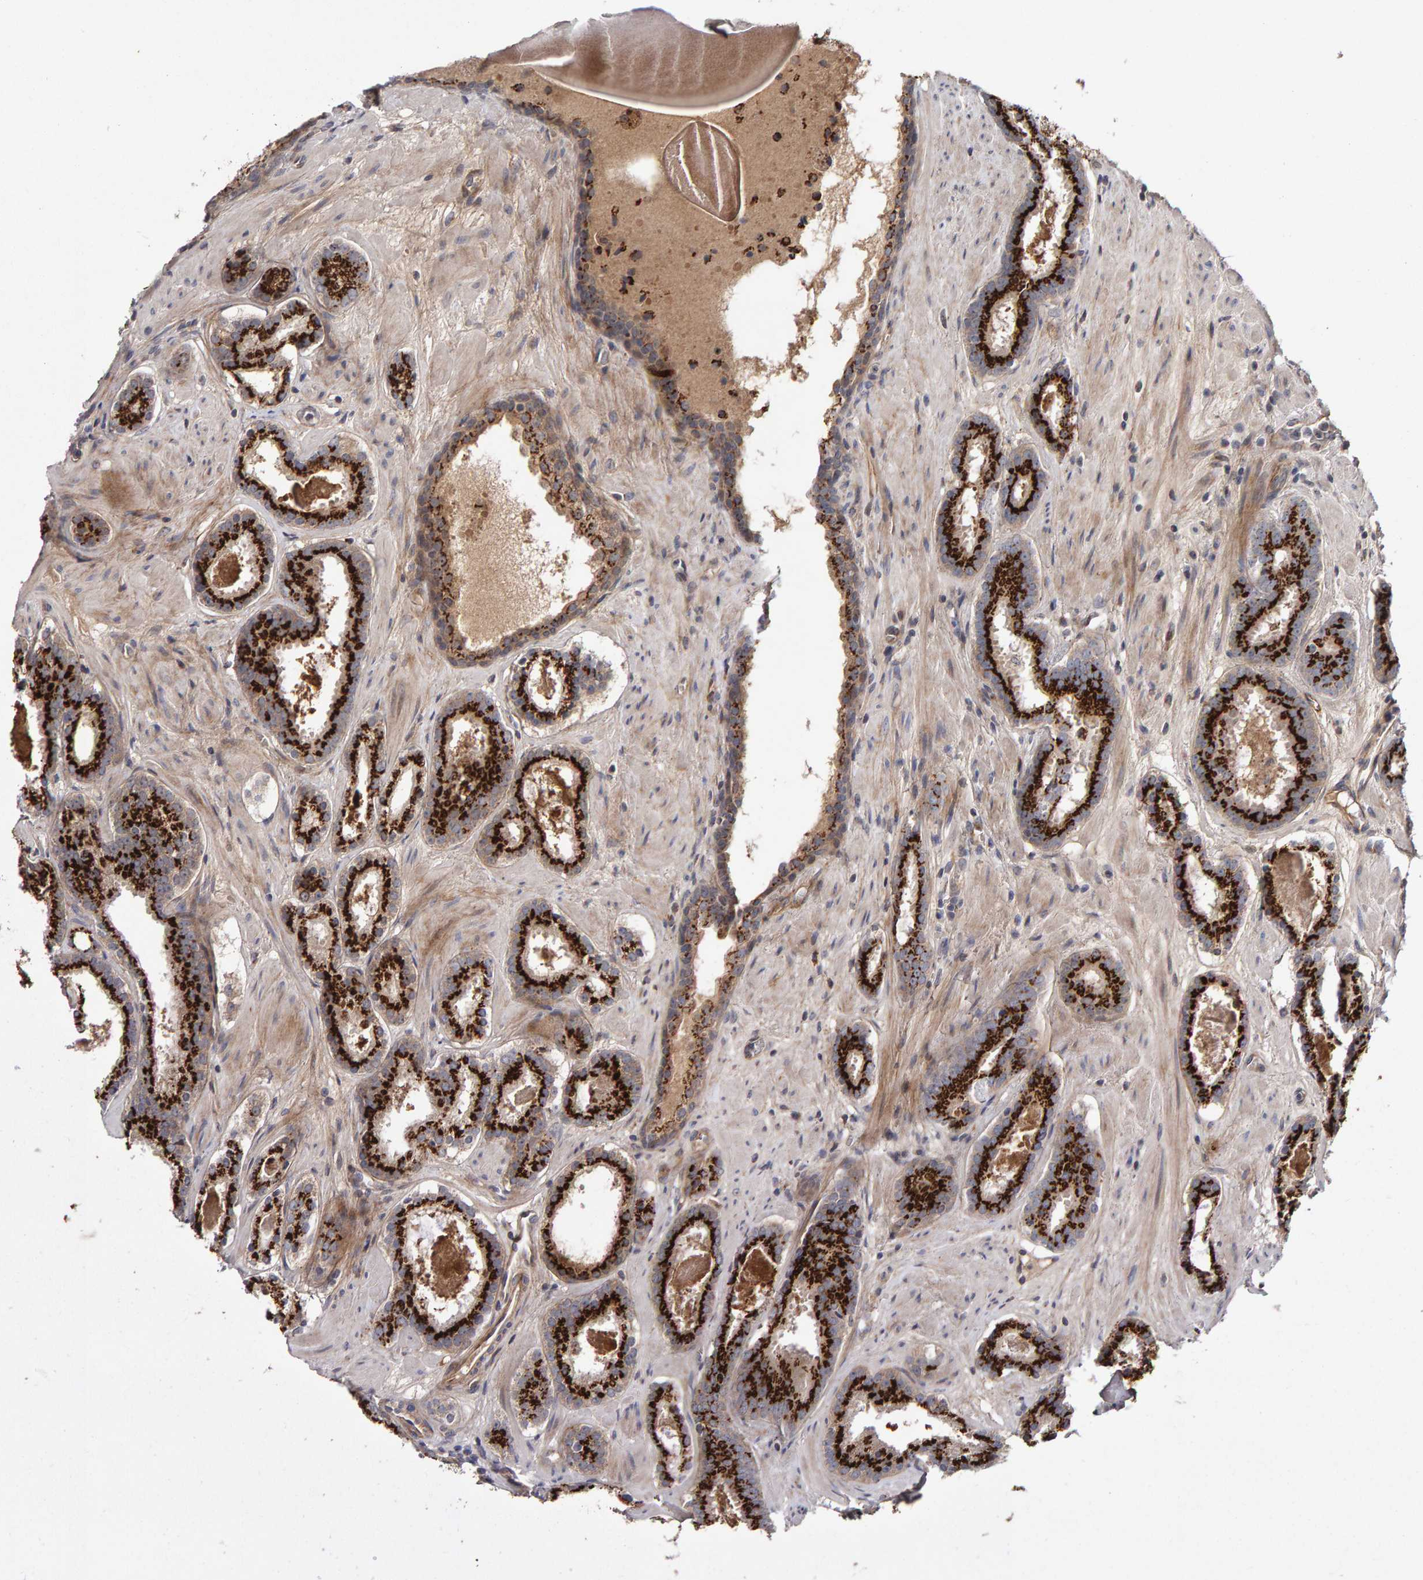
{"staining": {"intensity": "strong", "quantity": ">75%", "location": "cytoplasmic/membranous"}, "tissue": "prostate cancer", "cell_type": "Tumor cells", "image_type": "cancer", "snomed": [{"axis": "morphology", "description": "Adenocarcinoma, Low grade"}, {"axis": "topography", "description": "Prostate"}], "caption": "Prostate cancer stained with a protein marker reveals strong staining in tumor cells.", "gene": "CANT1", "patient": {"sex": "male", "age": 69}}